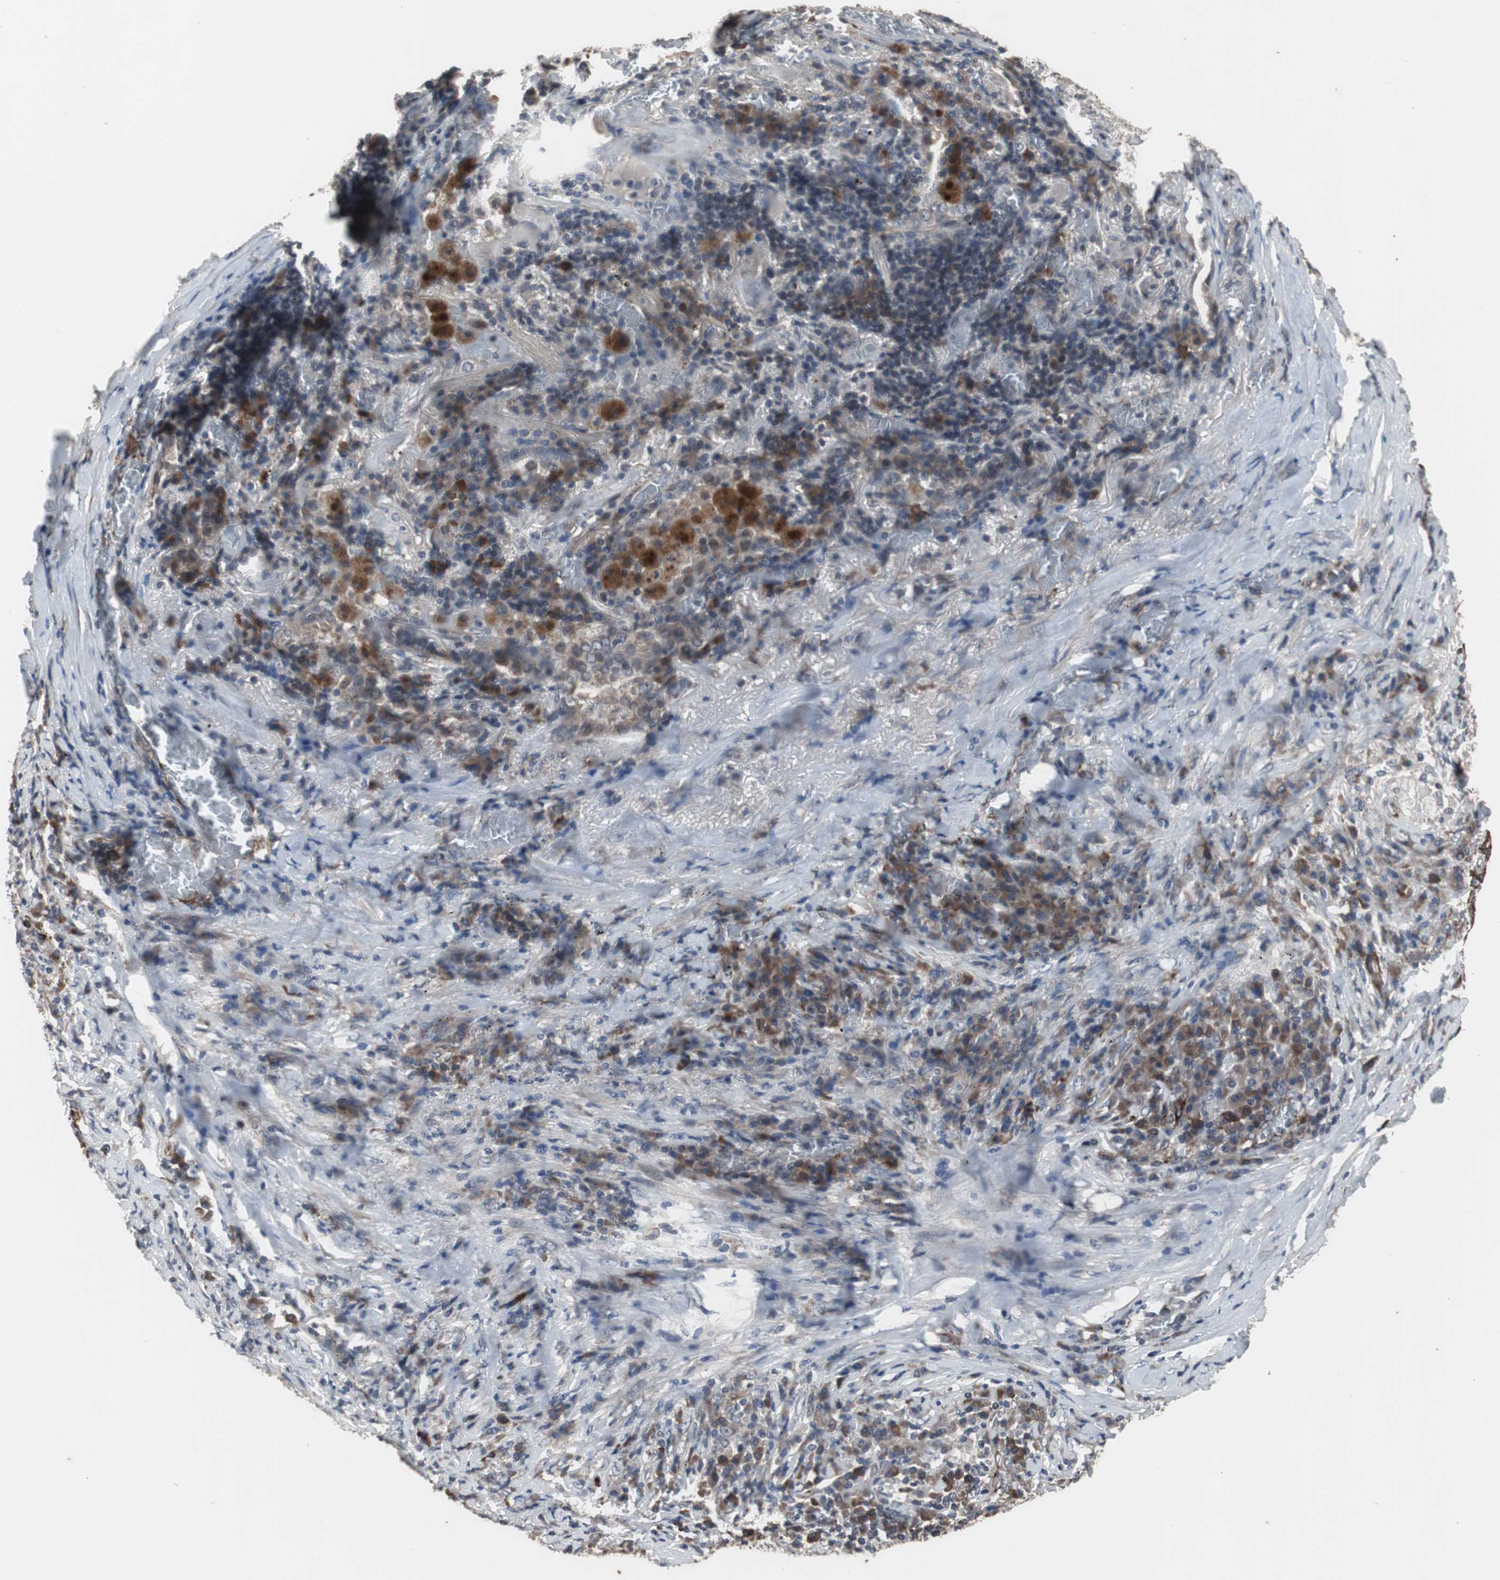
{"staining": {"intensity": "weak", "quantity": ">75%", "location": "cytoplasmic/membranous"}, "tissue": "lung cancer", "cell_type": "Tumor cells", "image_type": "cancer", "snomed": [{"axis": "morphology", "description": "Squamous cell carcinoma, NOS"}, {"axis": "topography", "description": "Lung"}], "caption": "Weak cytoplasmic/membranous staining for a protein is appreciated in approximately >75% of tumor cells of squamous cell carcinoma (lung) using IHC.", "gene": "CRADD", "patient": {"sex": "male", "age": 57}}